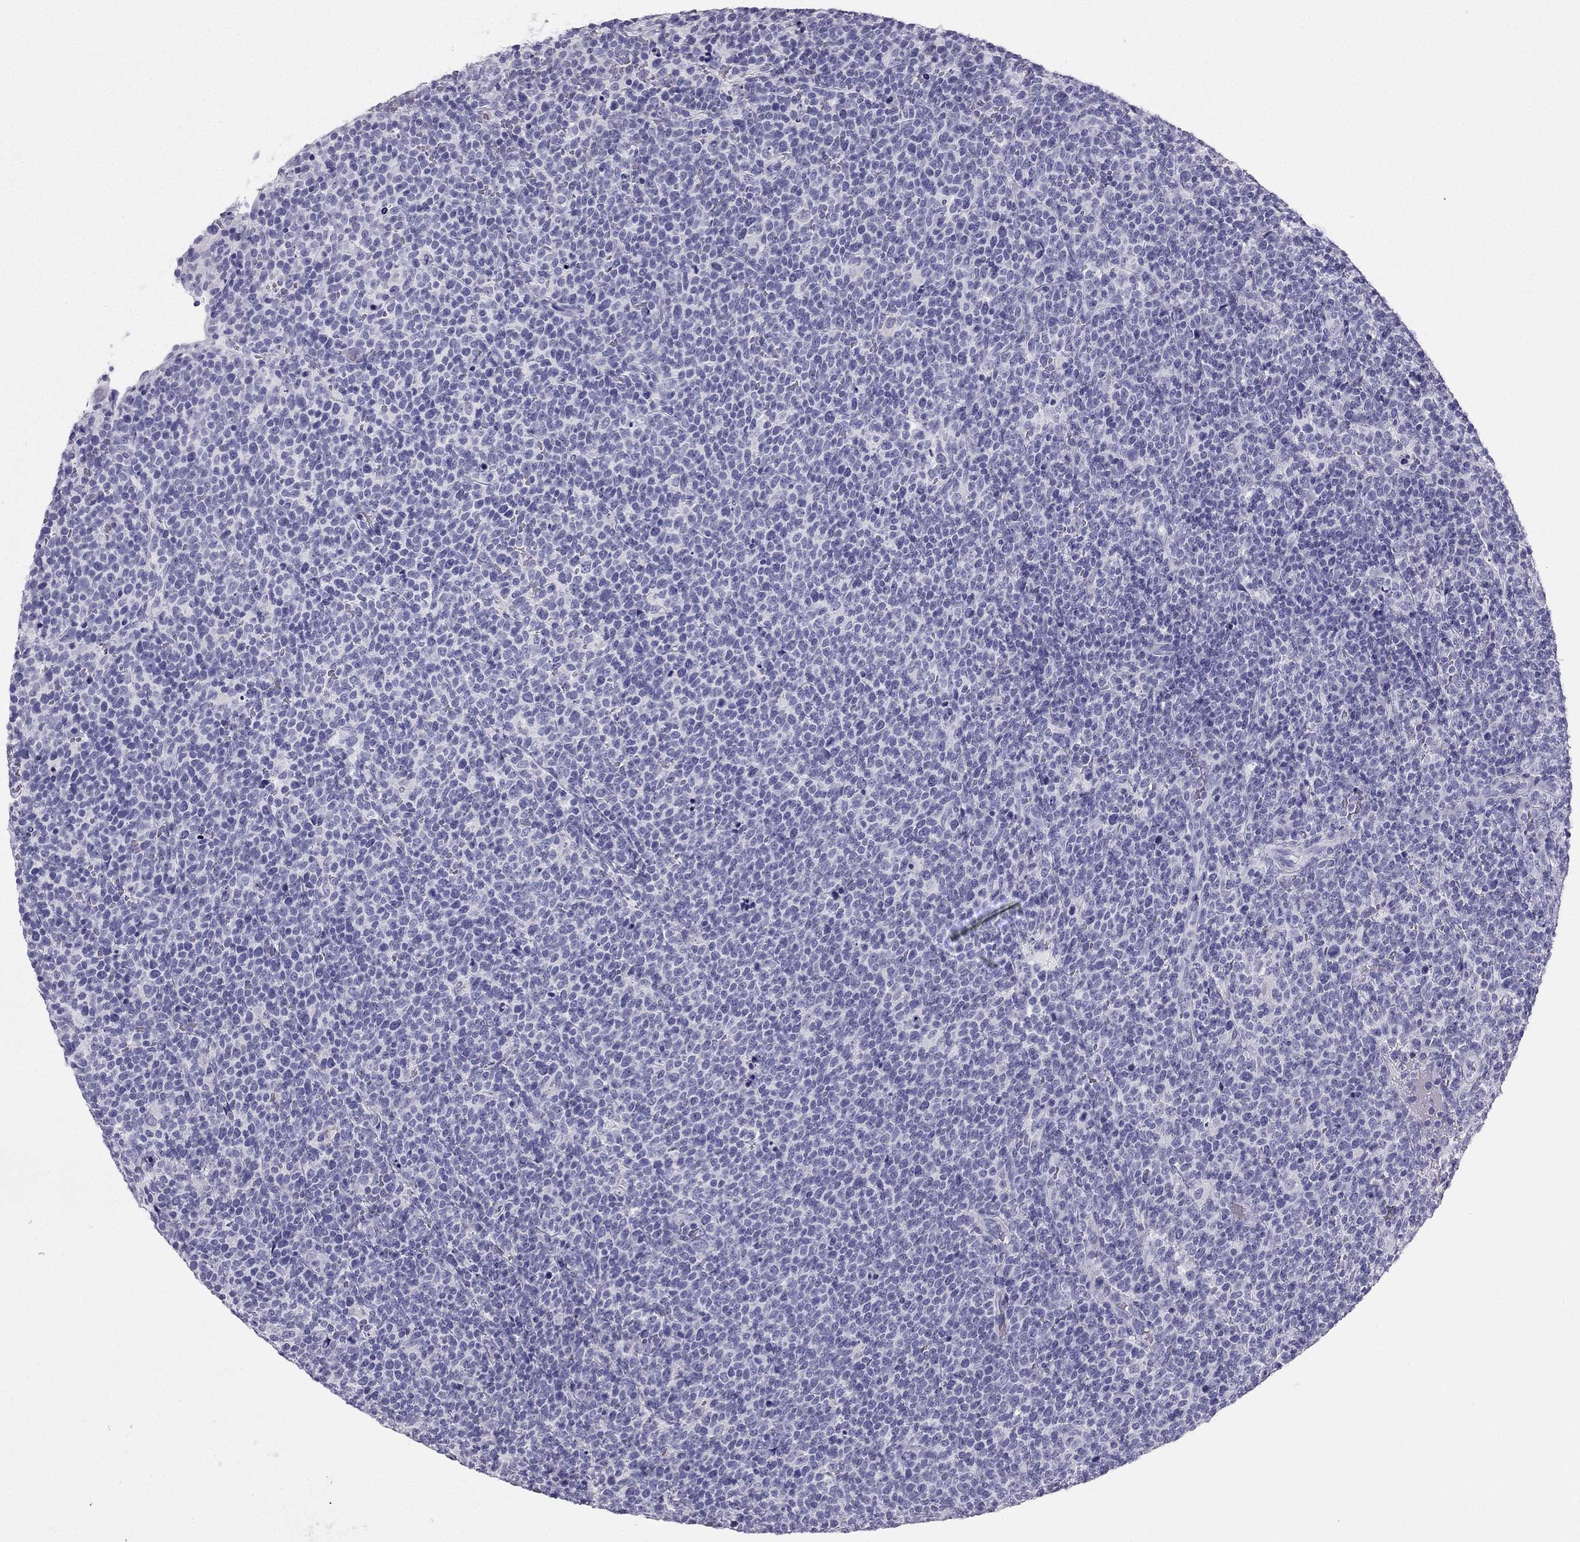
{"staining": {"intensity": "negative", "quantity": "none", "location": "none"}, "tissue": "lymphoma", "cell_type": "Tumor cells", "image_type": "cancer", "snomed": [{"axis": "morphology", "description": "Malignant lymphoma, non-Hodgkin's type, High grade"}, {"axis": "topography", "description": "Lymph node"}], "caption": "Immunohistochemical staining of lymphoma displays no significant positivity in tumor cells.", "gene": "TFF3", "patient": {"sex": "male", "age": 61}}